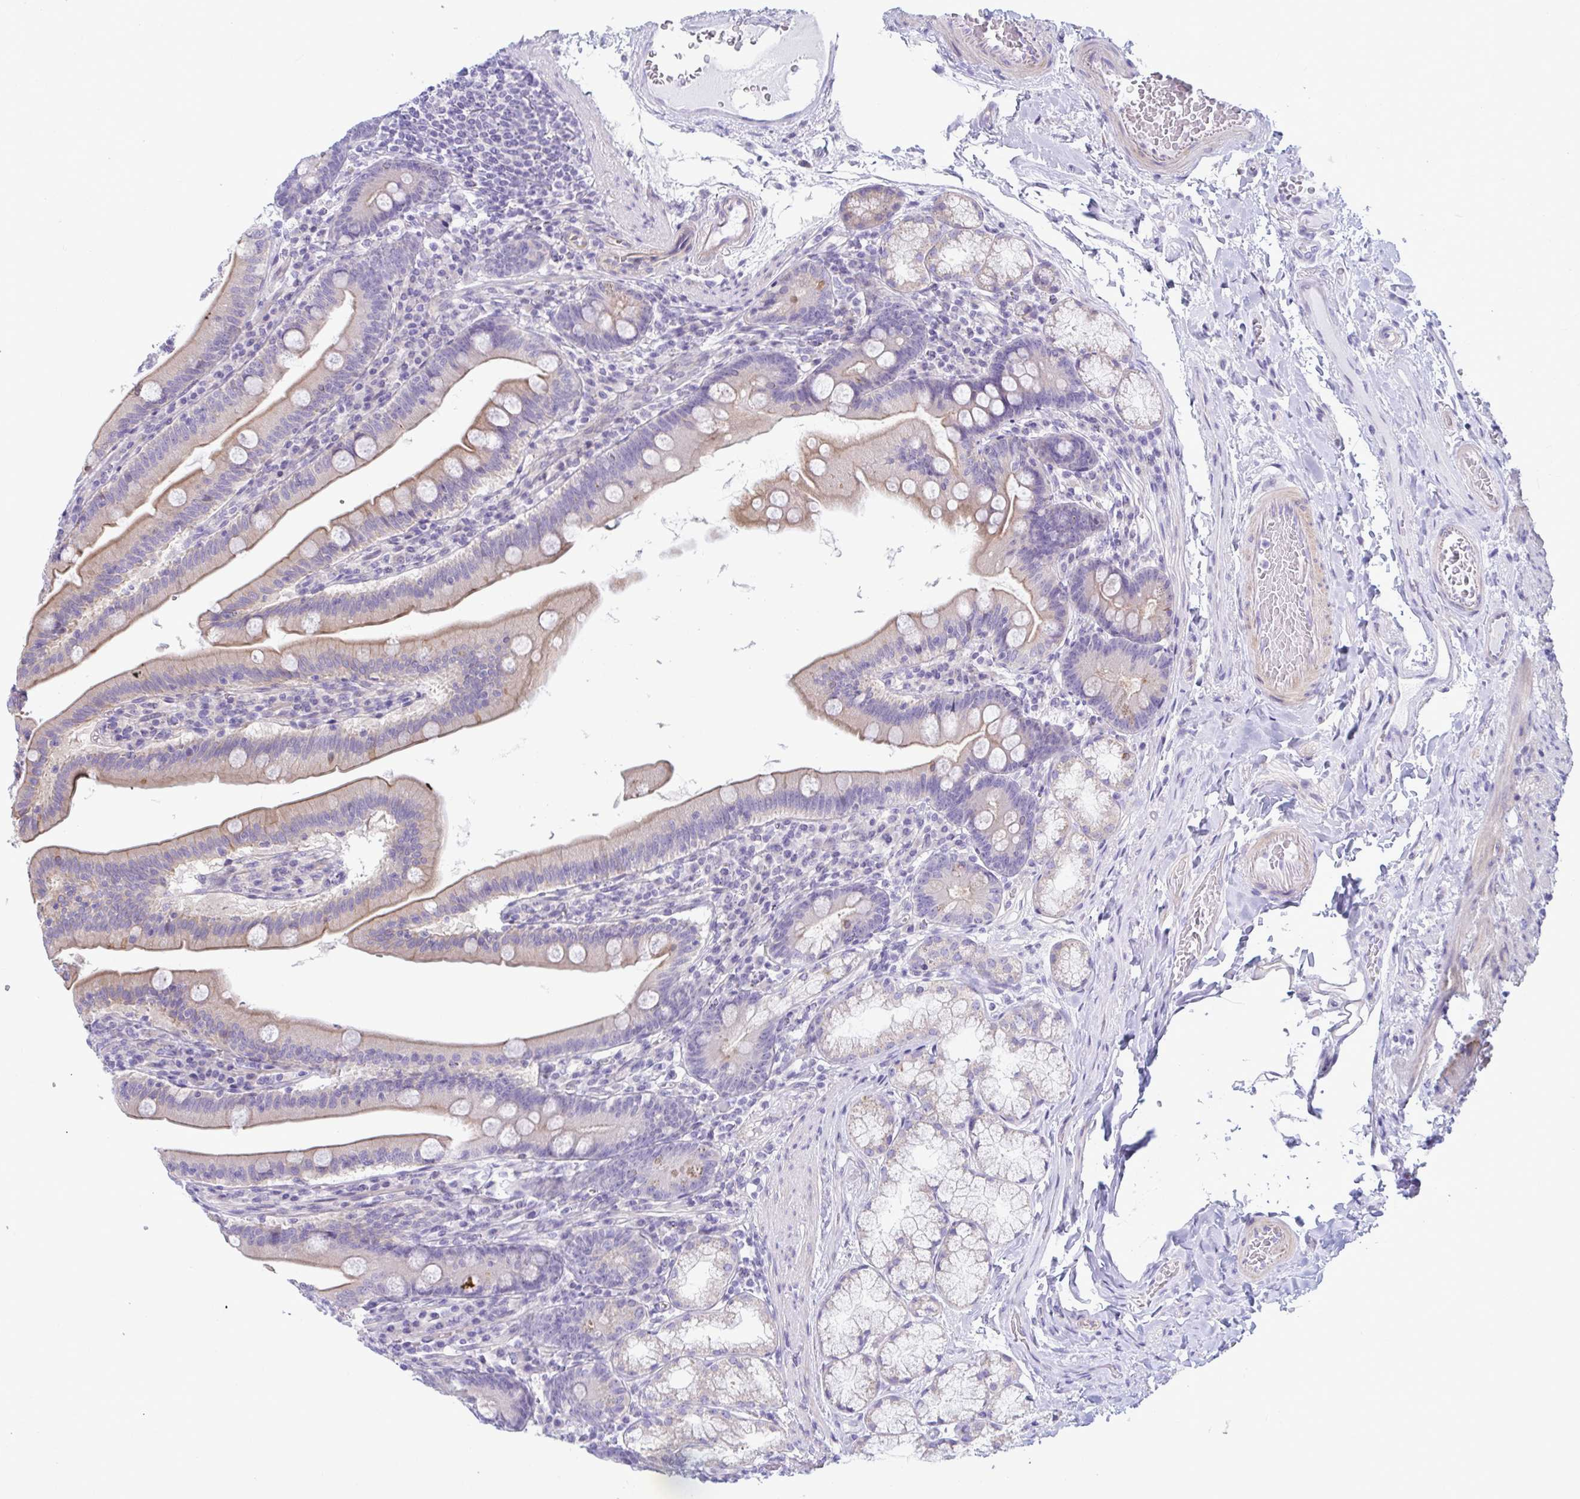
{"staining": {"intensity": "moderate", "quantity": "25%-75%", "location": "cytoplasmic/membranous"}, "tissue": "duodenum", "cell_type": "Glandular cells", "image_type": "normal", "snomed": [{"axis": "morphology", "description": "Normal tissue, NOS"}, {"axis": "topography", "description": "Duodenum"}], "caption": "DAB (3,3'-diaminobenzidine) immunohistochemical staining of benign duodenum shows moderate cytoplasmic/membranous protein positivity in approximately 25%-75% of glandular cells. (DAB IHC, brown staining for protein, blue staining for nuclei).", "gene": "TNNI2", "patient": {"sex": "female", "age": 67}}